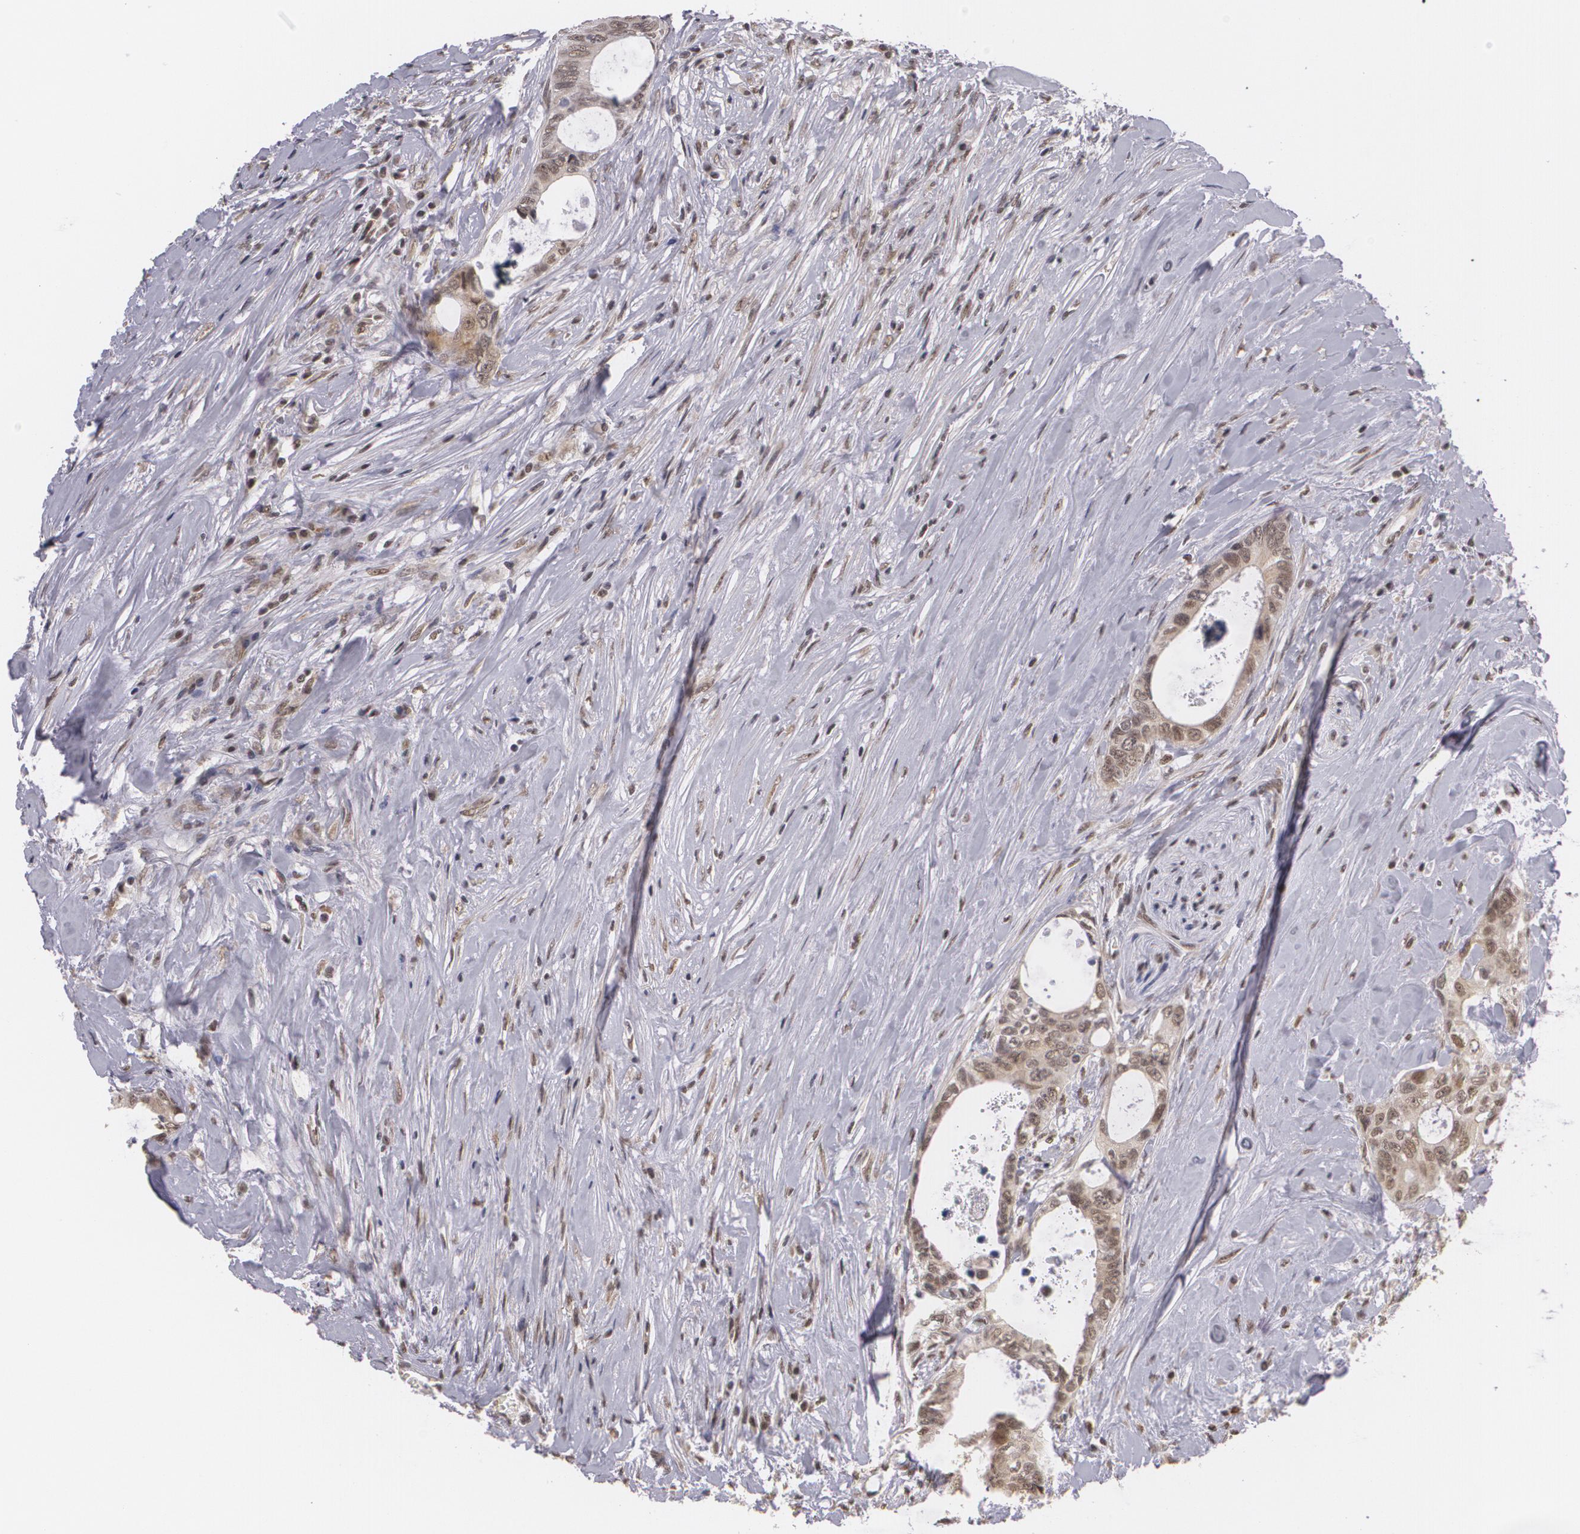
{"staining": {"intensity": "weak", "quantity": "25%-75%", "location": "cytoplasmic/membranous,nuclear"}, "tissue": "colorectal cancer", "cell_type": "Tumor cells", "image_type": "cancer", "snomed": [{"axis": "morphology", "description": "Adenocarcinoma, NOS"}, {"axis": "topography", "description": "Rectum"}], "caption": "A low amount of weak cytoplasmic/membranous and nuclear expression is seen in about 25%-75% of tumor cells in adenocarcinoma (colorectal) tissue. (IHC, brightfield microscopy, high magnification).", "gene": "ALX1", "patient": {"sex": "female", "age": 57}}